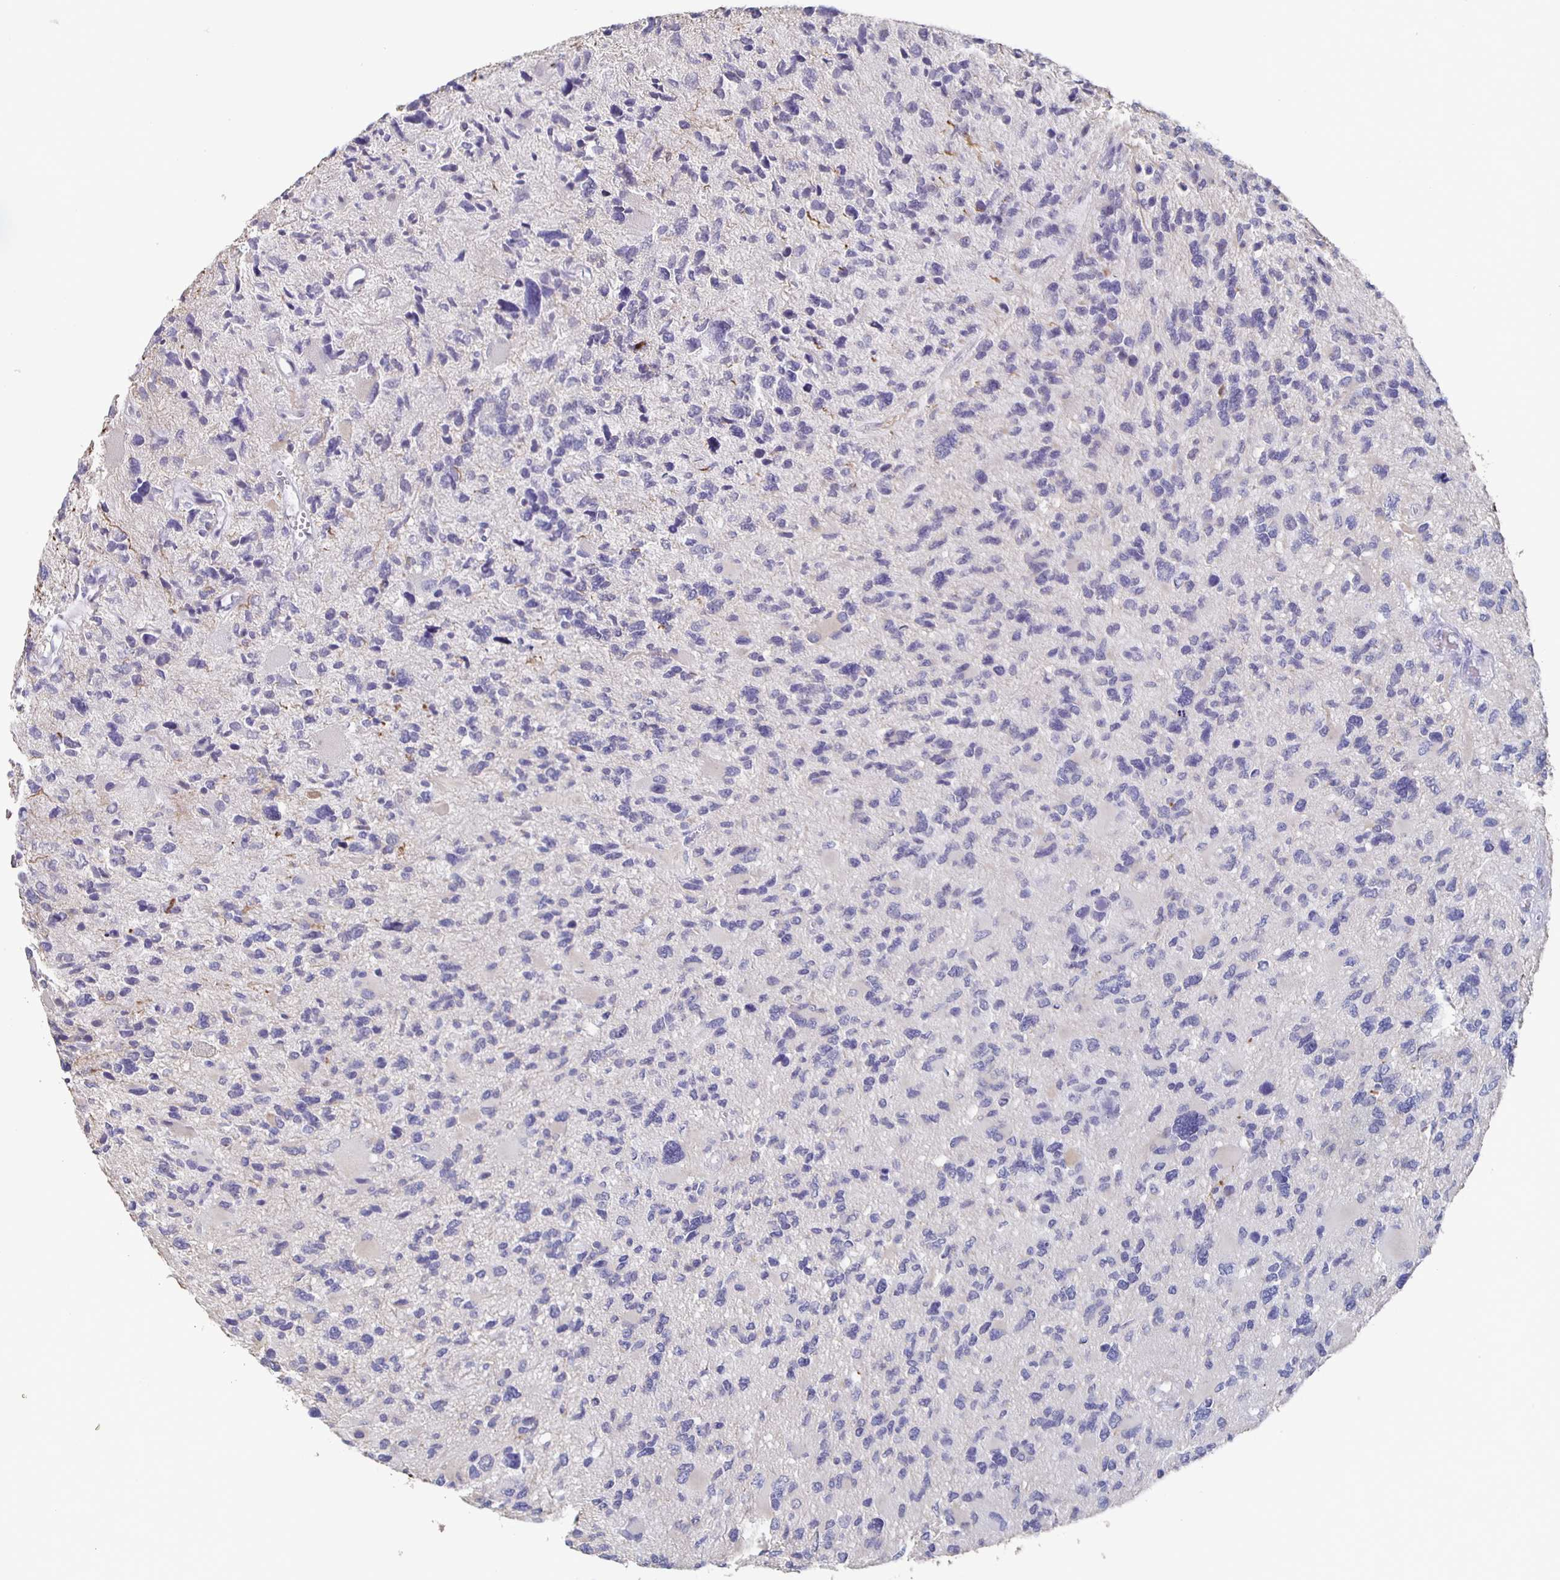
{"staining": {"intensity": "negative", "quantity": "none", "location": "none"}, "tissue": "glioma", "cell_type": "Tumor cells", "image_type": "cancer", "snomed": [{"axis": "morphology", "description": "Glioma, malignant, High grade"}, {"axis": "topography", "description": "Brain"}], "caption": "Malignant high-grade glioma was stained to show a protein in brown. There is no significant staining in tumor cells.", "gene": "CACNA2D2", "patient": {"sex": "female", "age": 11}}